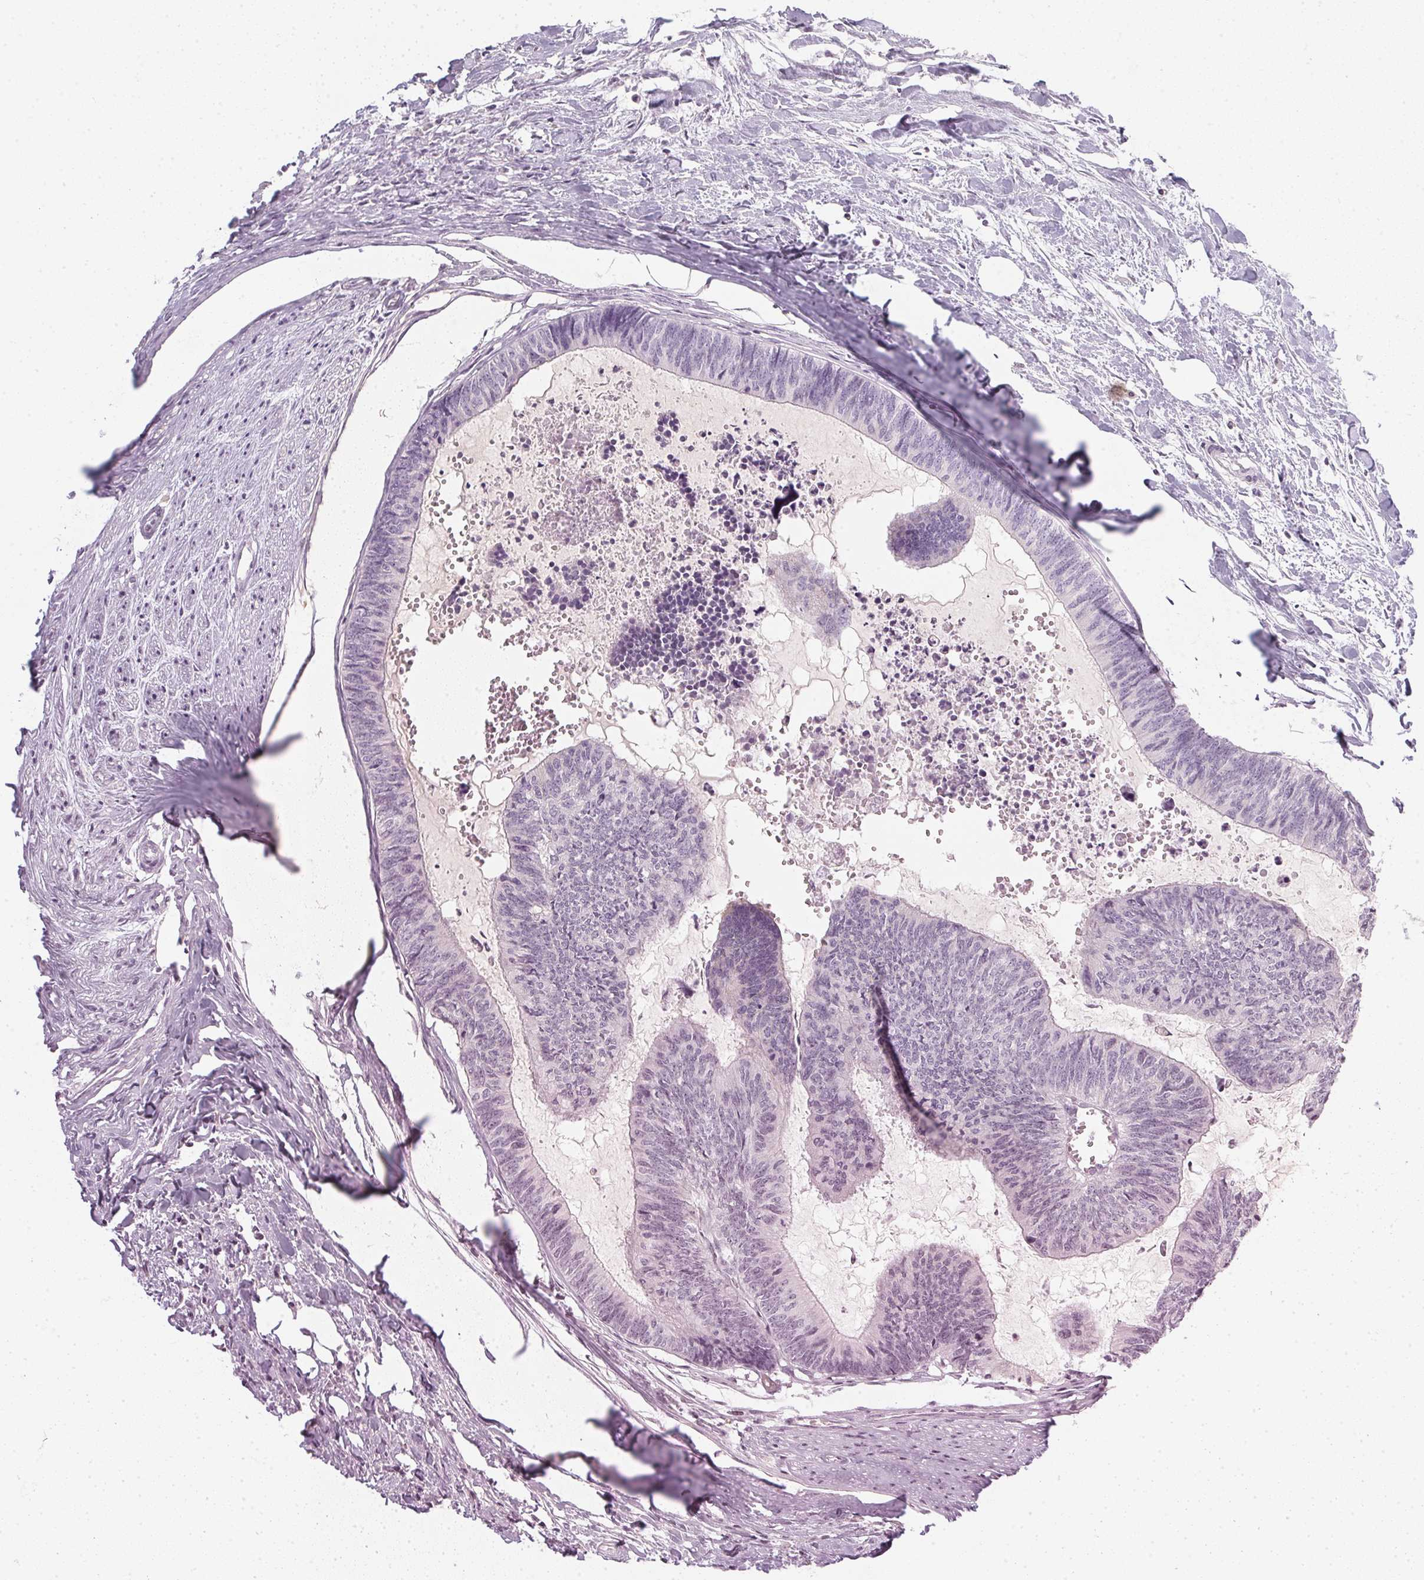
{"staining": {"intensity": "negative", "quantity": "none", "location": "none"}, "tissue": "colorectal cancer", "cell_type": "Tumor cells", "image_type": "cancer", "snomed": [{"axis": "morphology", "description": "Adenocarcinoma, NOS"}, {"axis": "topography", "description": "Colon"}, {"axis": "topography", "description": "Rectum"}], "caption": "DAB (3,3'-diaminobenzidine) immunohistochemical staining of human colorectal cancer shows no significant staining in tumor cells. (DAB (3,3'-diaminobenzidine) immunohistochemistry, high magnification).", "gene": "TMEM72", "patient": {"sex": "male", "age": 57}}